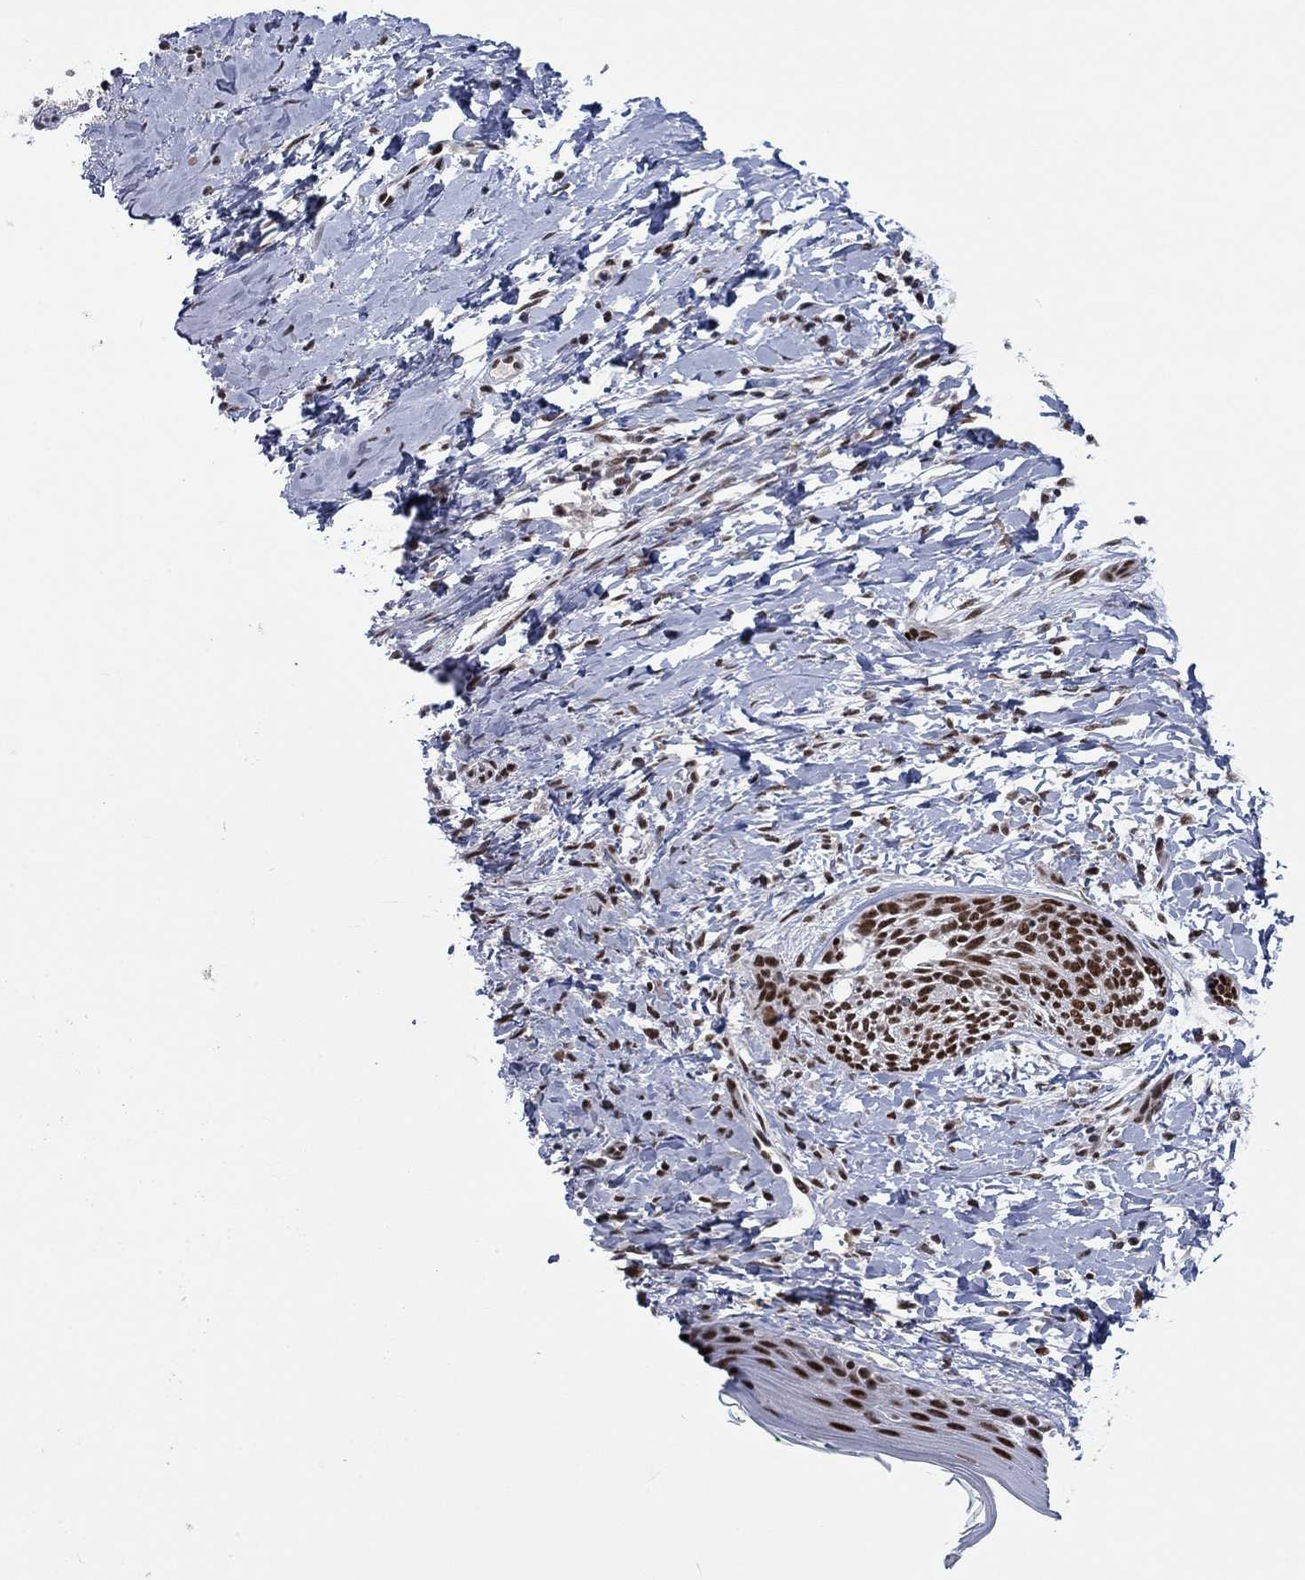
{"staining": {"intensity": "strong", "quantity": ">75%", "location": "nuclear"}, "tissue": "skin cancer", "cell_type": "Tumor cells", "image_type": "cancer", "snomed": [{"axis": "morphology", "description": "Normal tissue, NOS"}, {"axis": "morphology", "description": "Basal cell carcinoma"}, {"axis": "topography", "description": "Skin"}], "caption": "Human basal cell carcinoma (skin) stained with a protein marker exhibits strong staining in tumor cells.", "gene": "FYTTD1", "patient": {"sex": "male", "age": 84}}